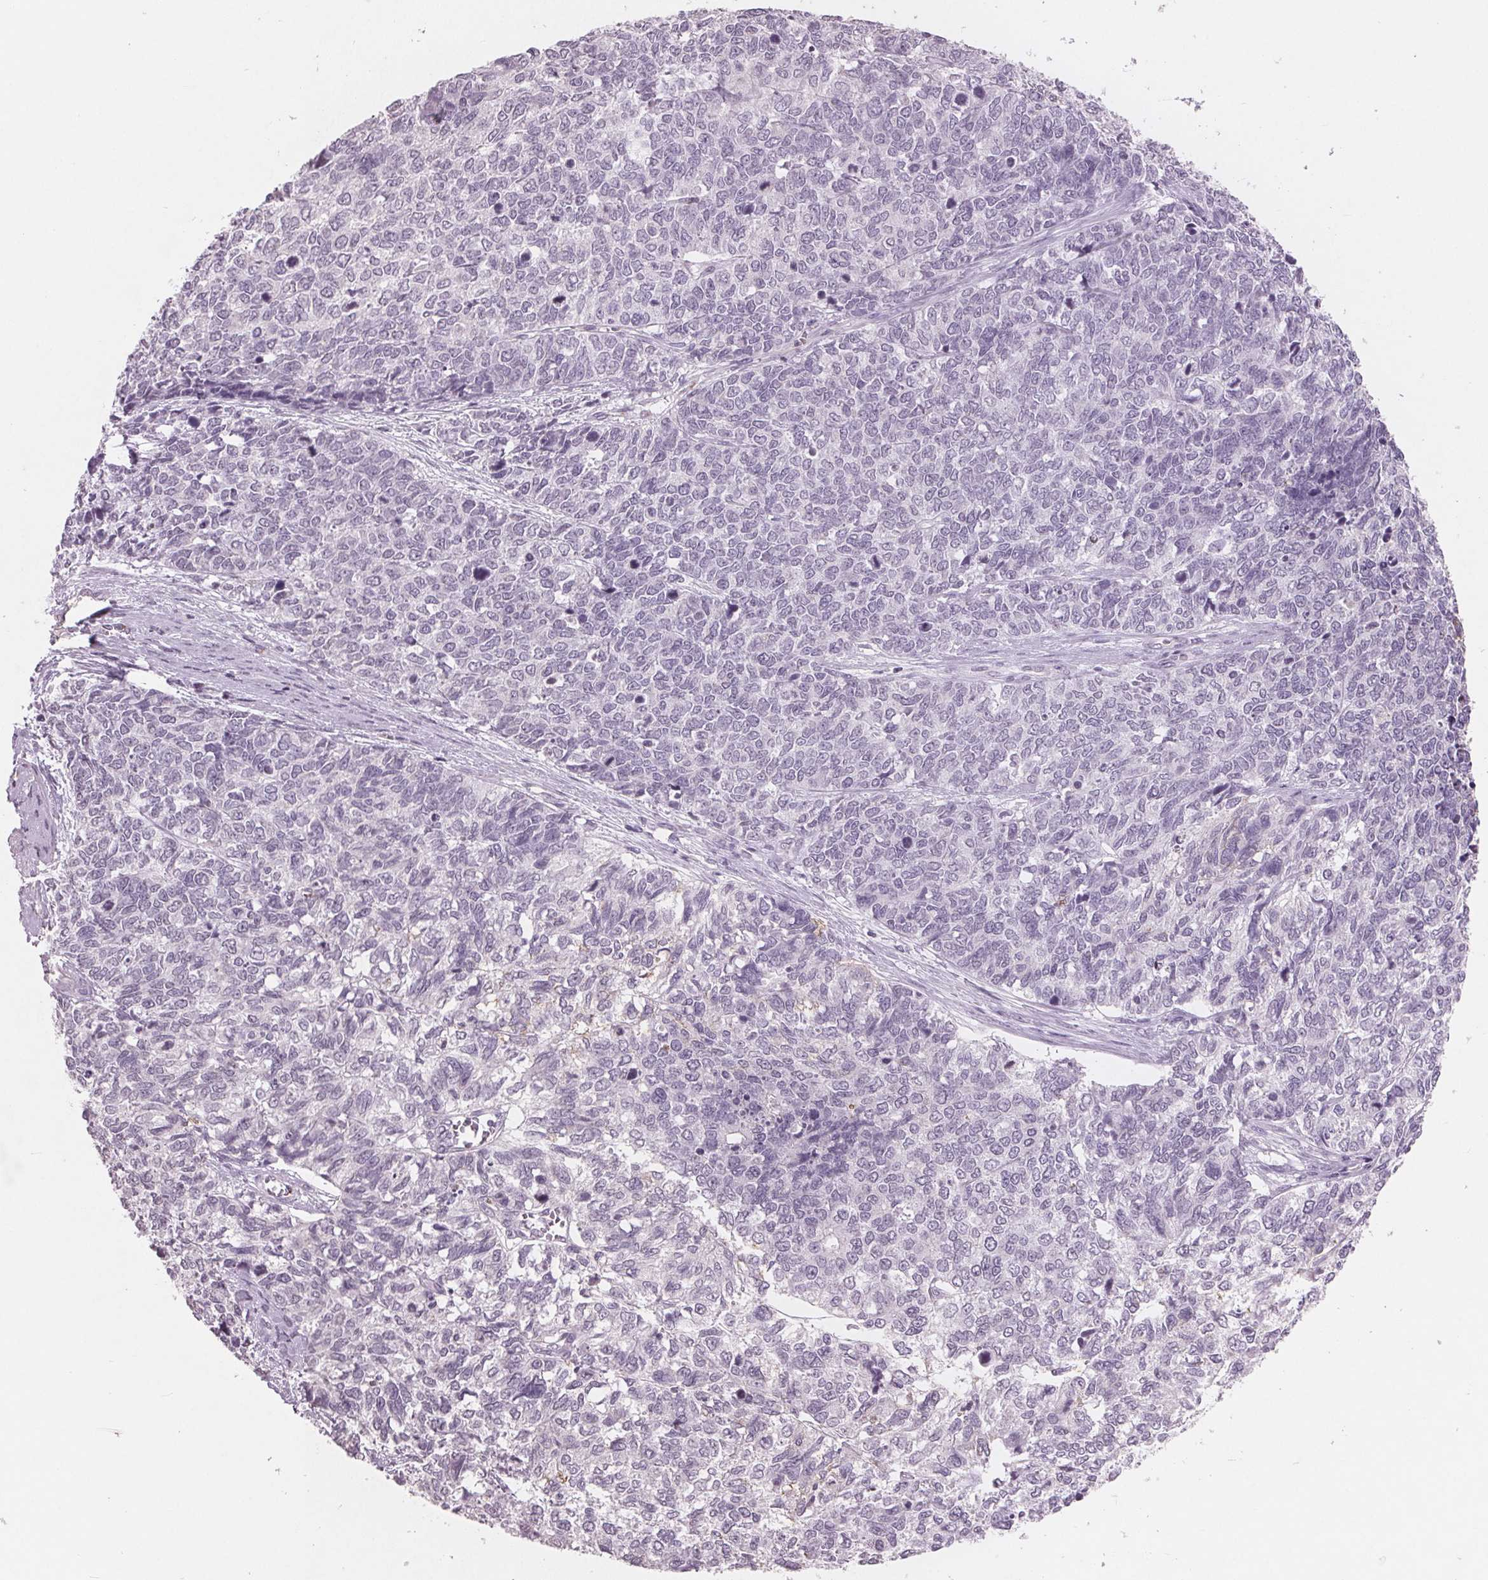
{"staining": {"intensity": "negative", "quantity": "none", "location": "none"}, "tissue": "cervical cancer", "cell_type": "Tumor cells", "image_type": "cancer", "snomed": [{"axis": "morphology", "description": "Adenocarcinoma, NOS"}, {"axis": "topography", "description": "Cervix"}], "caption": "The micrograph reveals no significant staining in tumor cells of cervical cancer.", "gene": "PTPN14", "patient": {"sex": "female", "age": 63}}